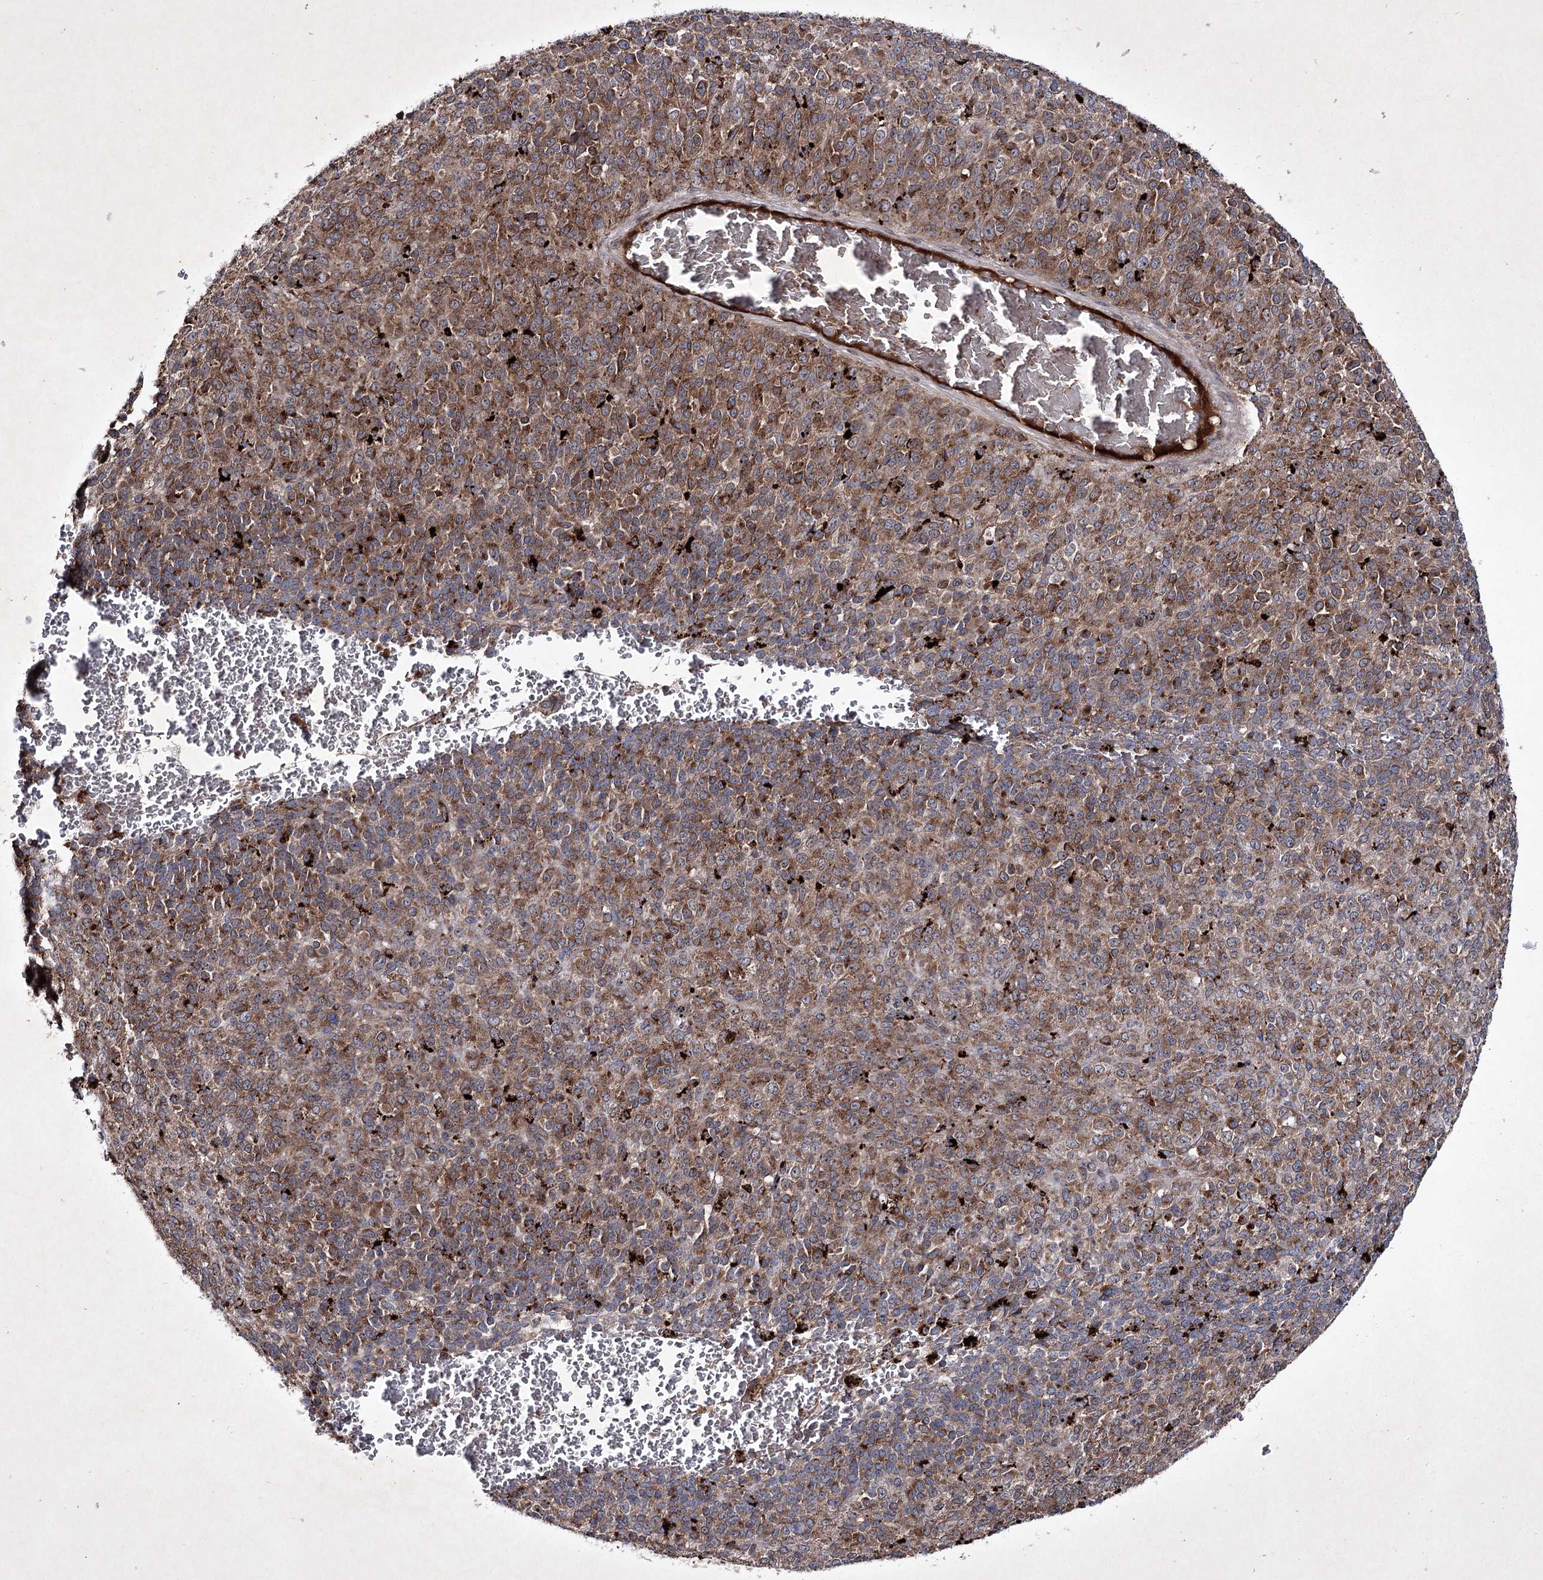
{"staining": {"intensity": "moderate", "quantity": ">75%", "location": "cytoplasmic/membranous"}, "tissue": "melanoma", "cell_type": "Tumor cells", "image_type": "cancer", "snomed": [{"axis": "morphology", "description": "Malignant melanoma, Metastatic site"}, {"axis": "topography", "description": "Brain"}], "caption": "Melanoma stained for a protein (brown) exhibits moderate cytoplasmic/membranous positive positivity in about >75% of tumor cells.", "gene": "ALG9", "patient": {"sex": "female", "age": 56}}